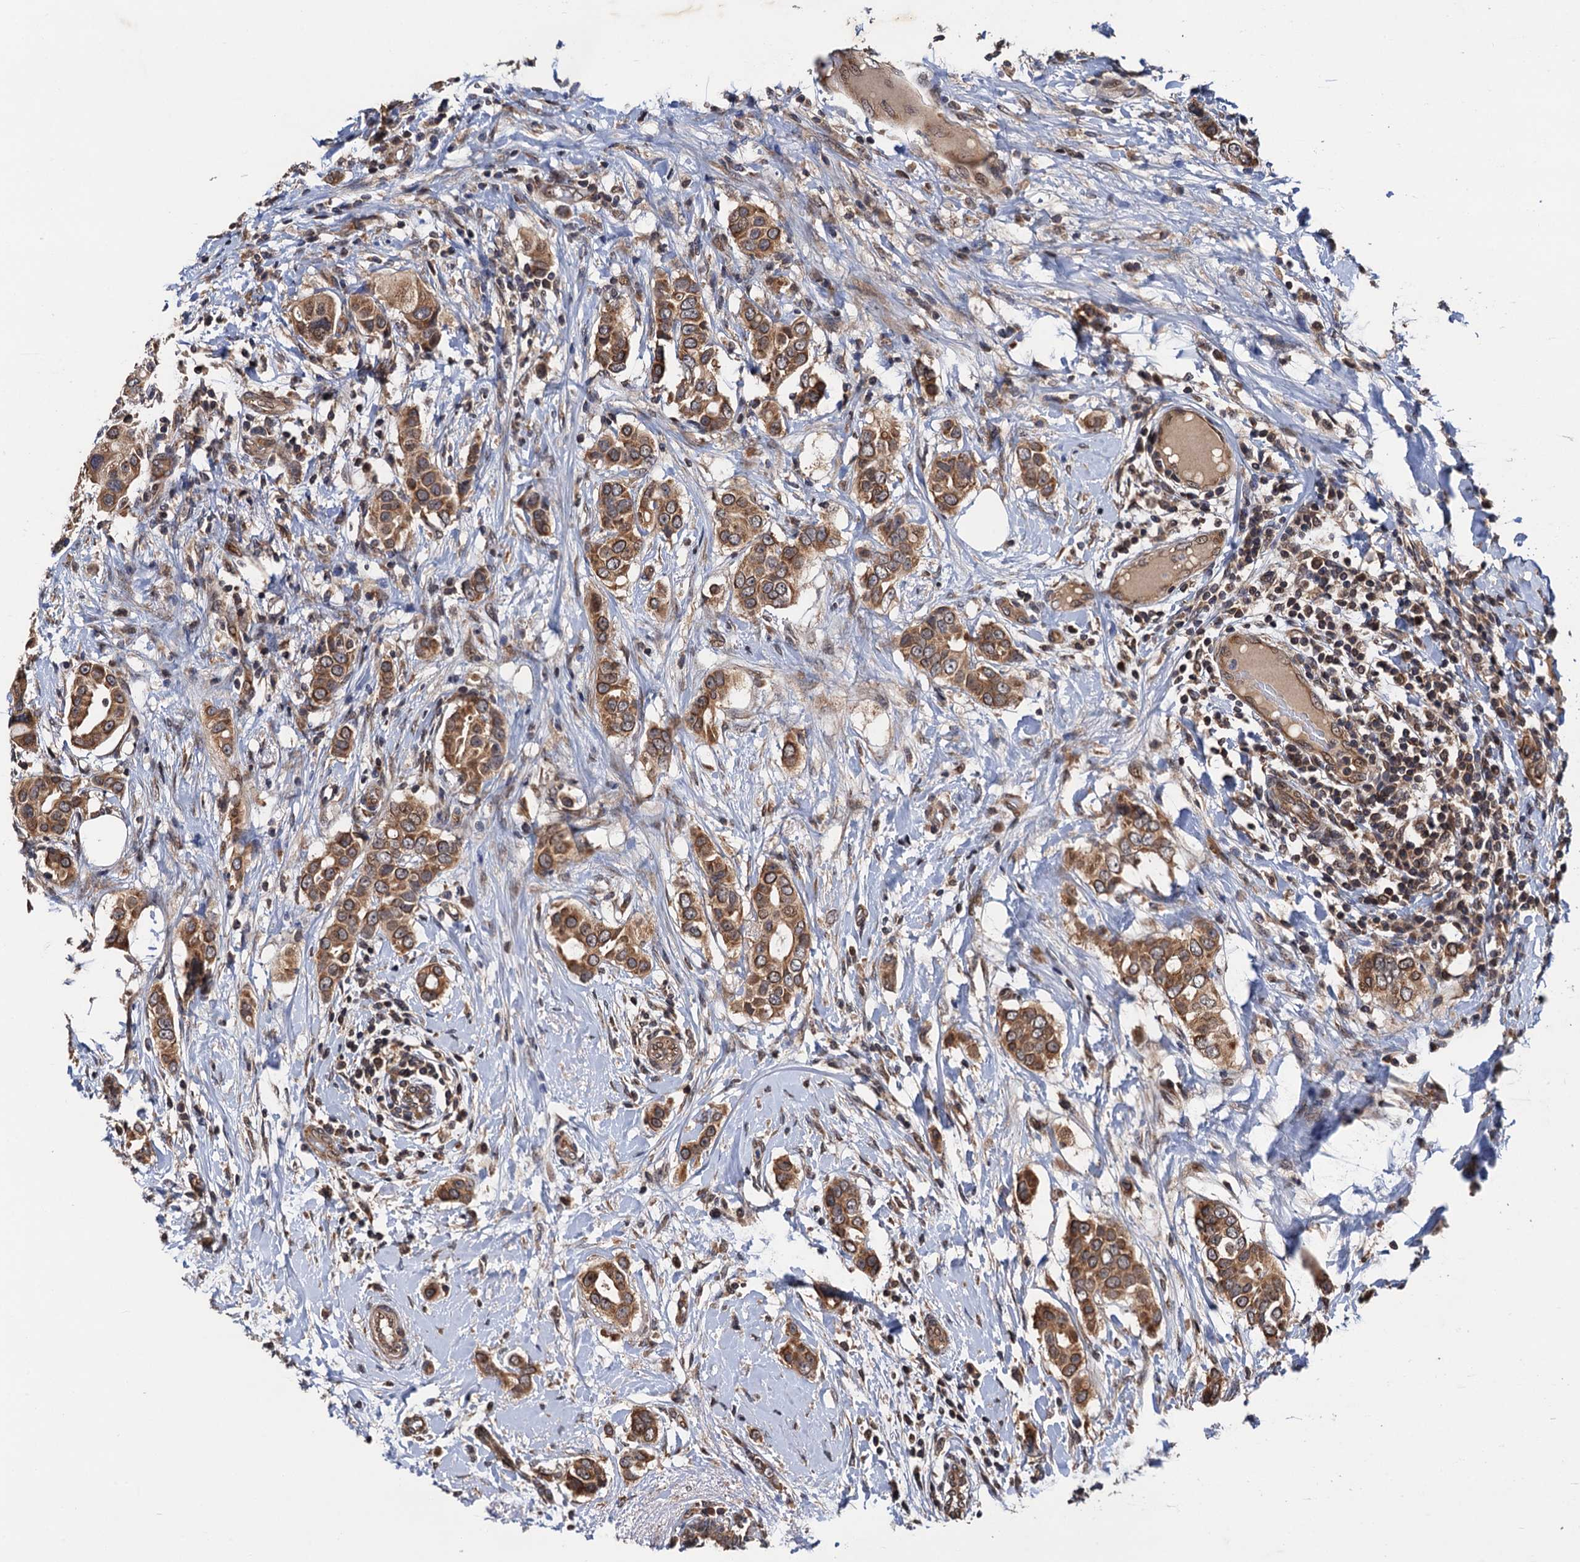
{"staining": {"intensity": "moderate", "quantity": ">75%", "location": "cytoplasmic/membranous"}, "tissue": "breast cancer", "cell_type": "Tumor cells", "image_type": "cancer", "snomed": [{"axis": "morphology", "description": "Lobular carcinoma"}, {"axis": "topography", "description": "Breast"}], "caption": "Immunohistochemistry (IHC) of human breast cancer reveals medium levels of moderate cytoplasmic/membranous expression in about >75% of tumor cells.", "gene": "NAA16", "patient": {"sex": "female", "age": 51}}